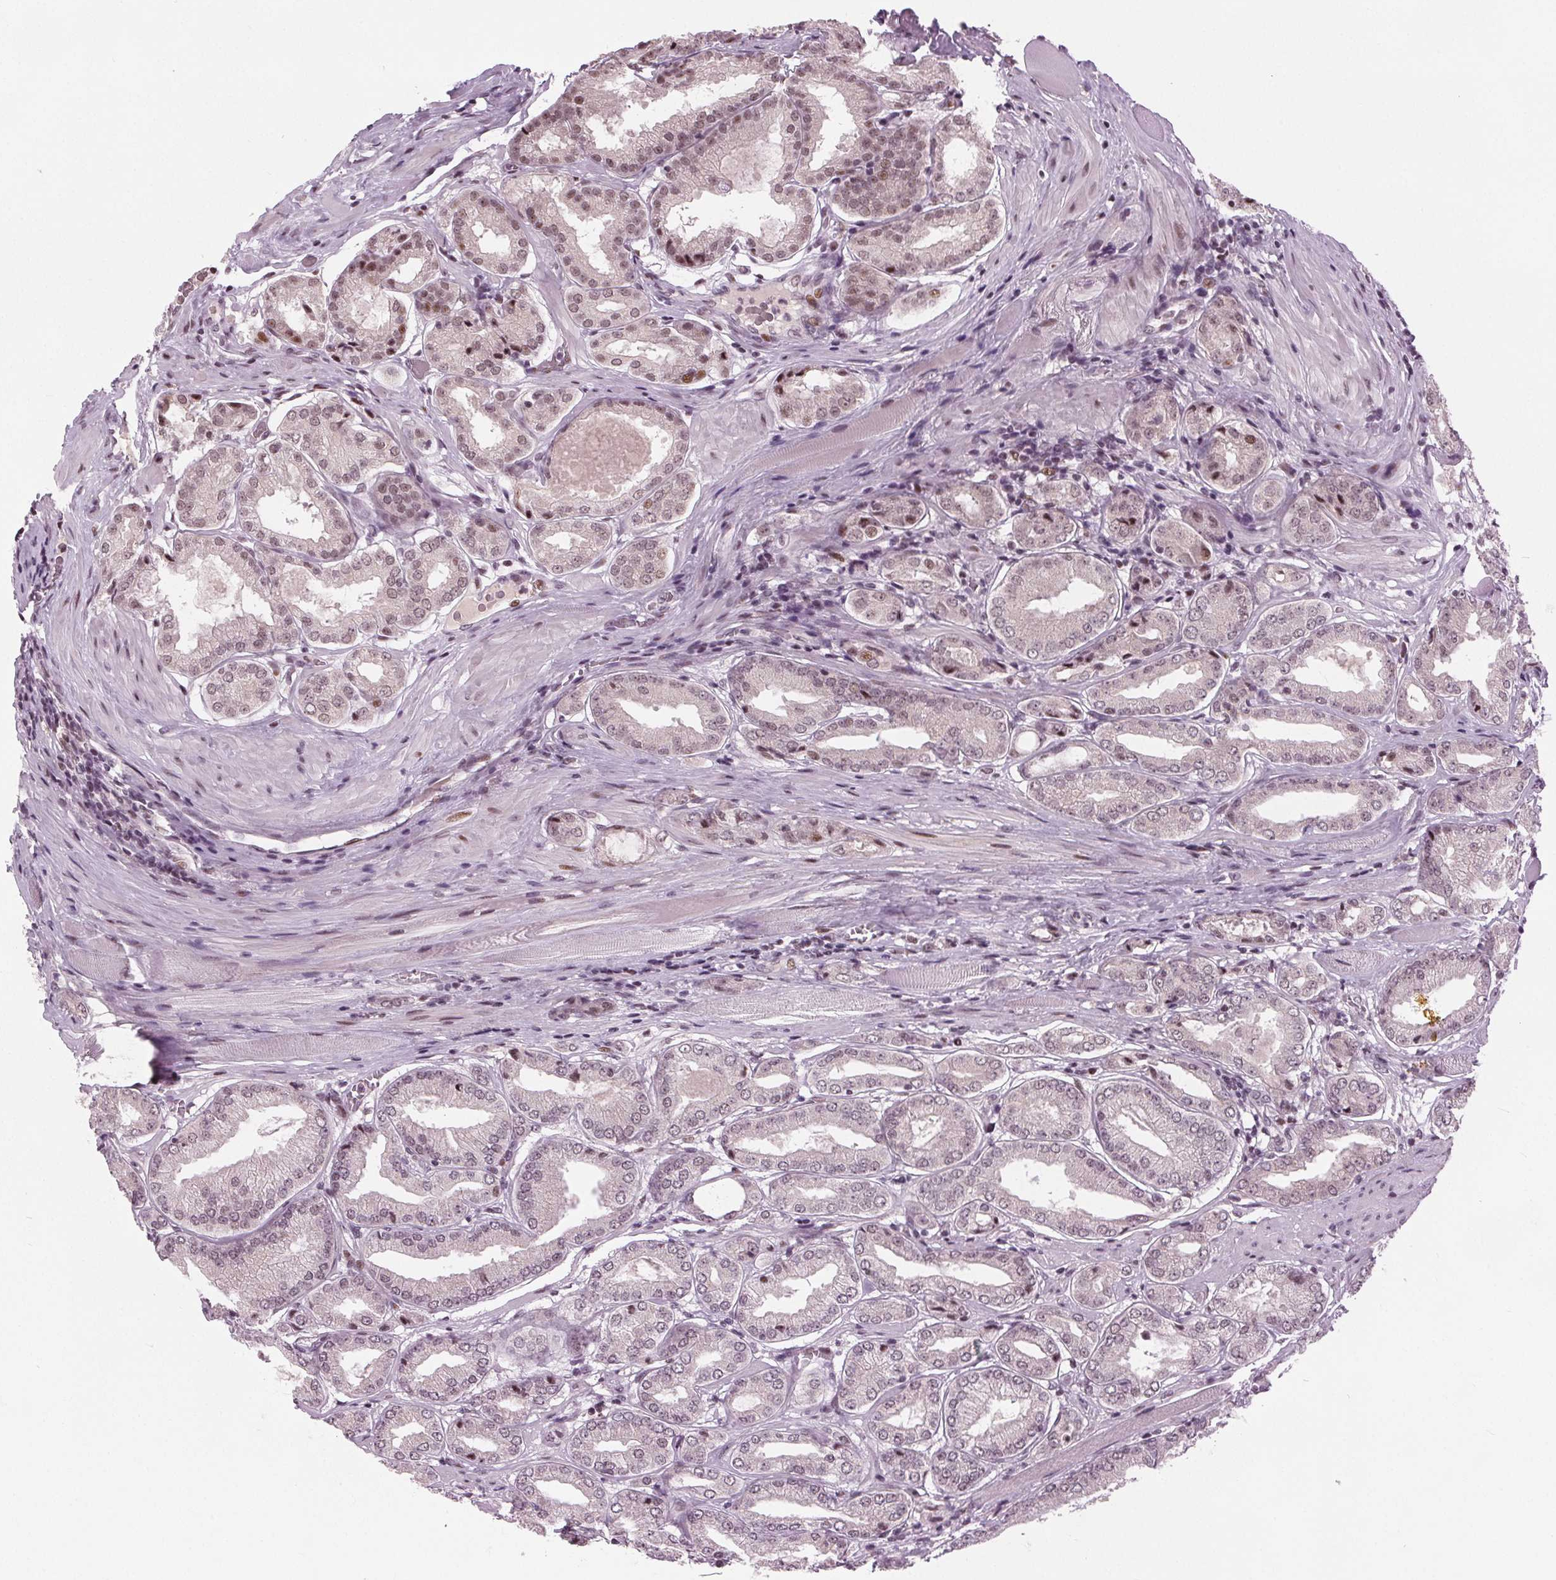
{"staining": {"intensity": "weak", "quantity": "25%-75%", "location": "nuclear"}, "tissue": "prostate cancer", "cell_type": "Tumor cells", "image_type": "cancer", "snomed": [{"axis": "morphology", "description": "Adenocarcinoma, NOS"}, {"axis": "topography", "description": "Prostate"}], "caption": "This micrograph shows prostate cancer (adenocarcinoma) stained with immunohistochemistry (IHC) to label a protein in brown. The nuclear of tumor cells show weak positivity for the protein. Nuclei are counter-stained blue.", "gene": "TTC34", "patient": {"sex": "male", "age": 63}}